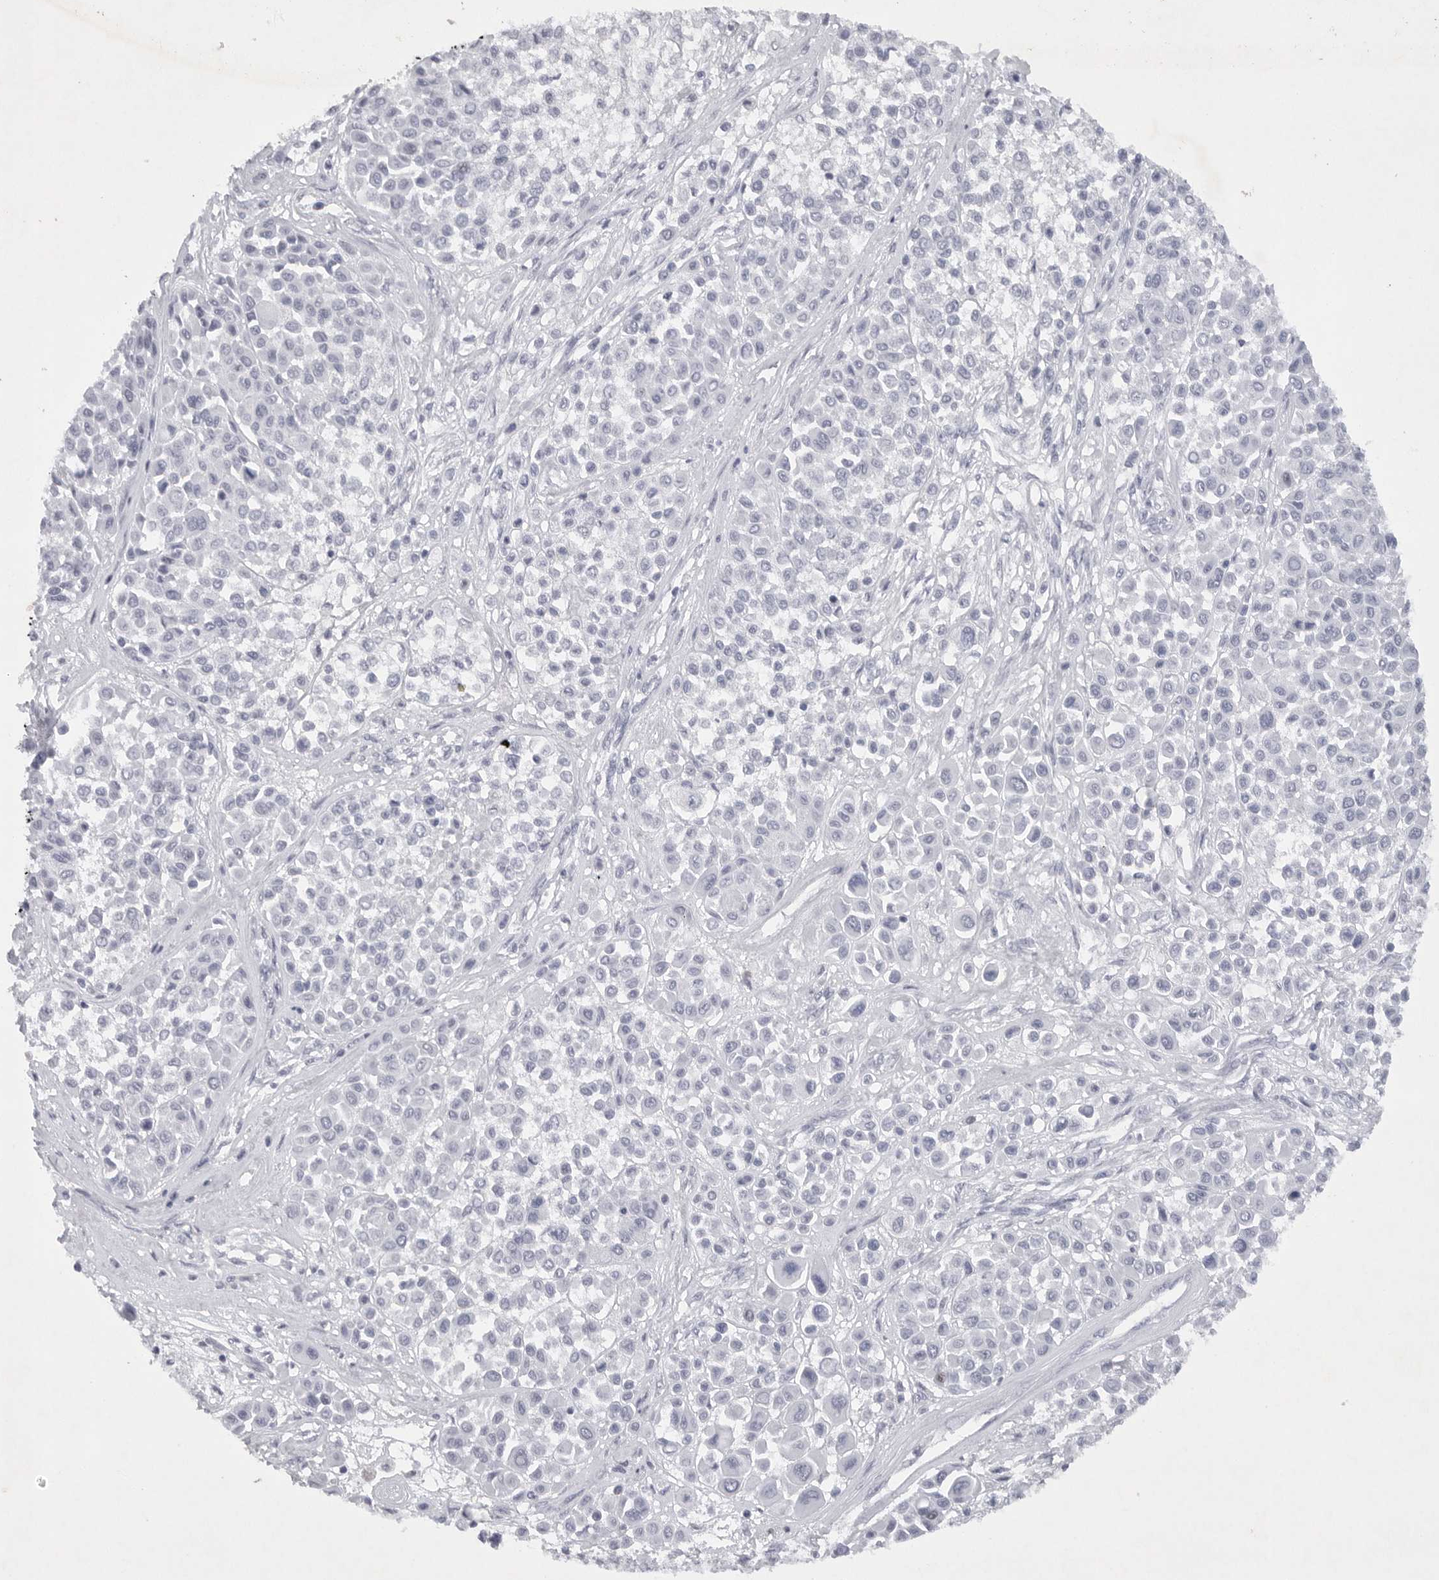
{"staining": {"intensity": "negative", "quantity": "none", "location": "none"}, "tissue": "melanoma", "cell_type": "Tumor cells", "image_type": "cancer", "snomed": [{"axis": "morphology", "description": "Malignant melanoma, Metastatic site"}, {"axis": "topography", "description": "Soft tissue"}], "caption": "The histopathology image shows no significant expression in tumor cells of melanoma.", "gene": "TNR", "patient": {"sex": "male", "age": 41}}